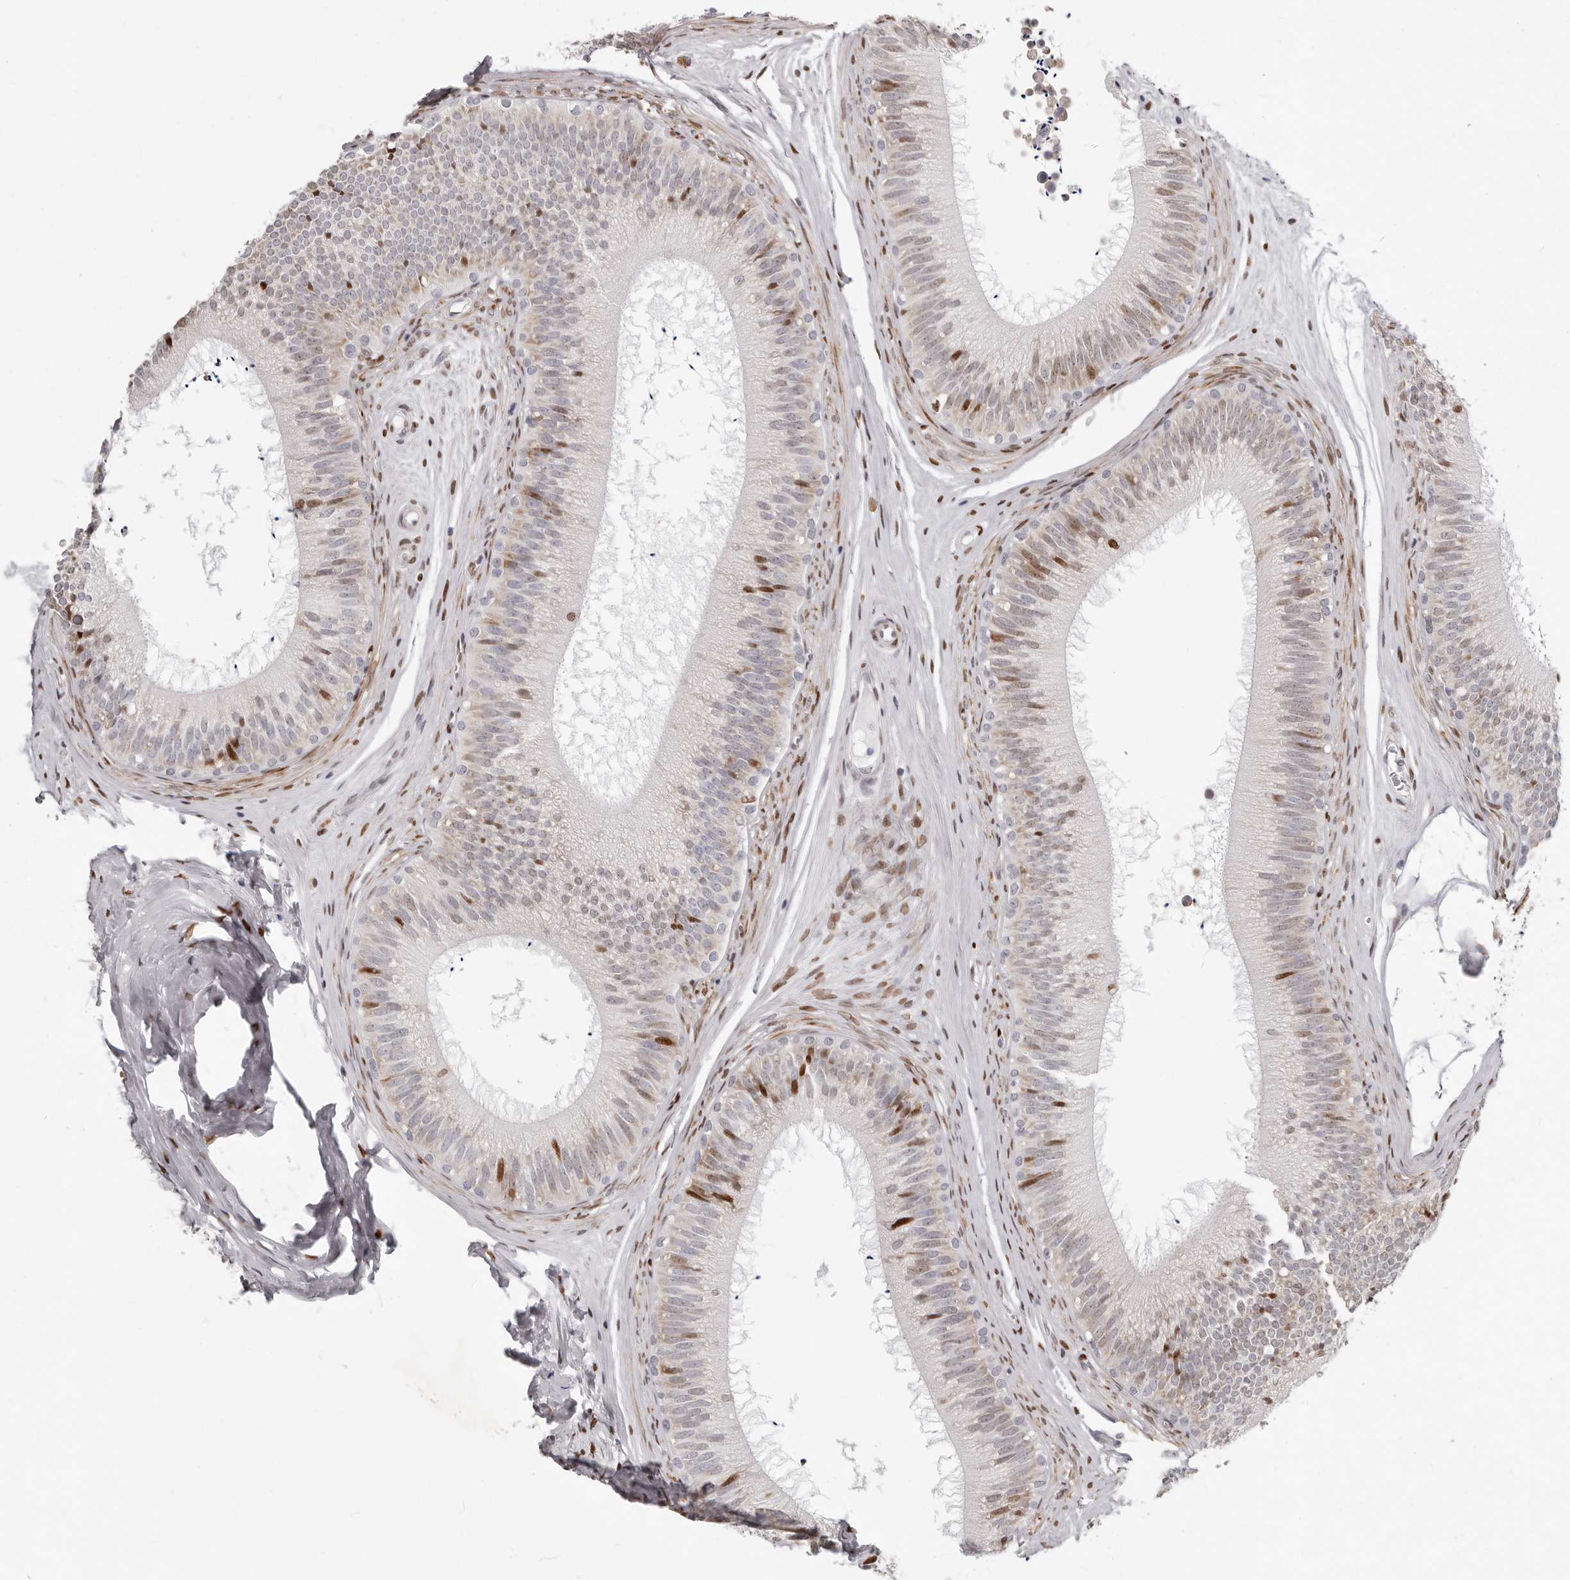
{"staining": {"intensity": "moderate", "quantity": "<25%", "location": "nuclear"}, "tissue": "epididymis", "cell_type": "Glandular cells", "image_type": "normal", "snomed": [{"axis": "morphology", "description": "Normal tissue, NOS"}, {"axis": "topography", "description": "Epididymis"}], "caption": "The micrograph demonstrates staining of normal epididymis, revealing moderate nuclear protein staining (brown color) within glandular cells.", "gene": "SRP19", "patient": {"sex": "male", "age": 29}}